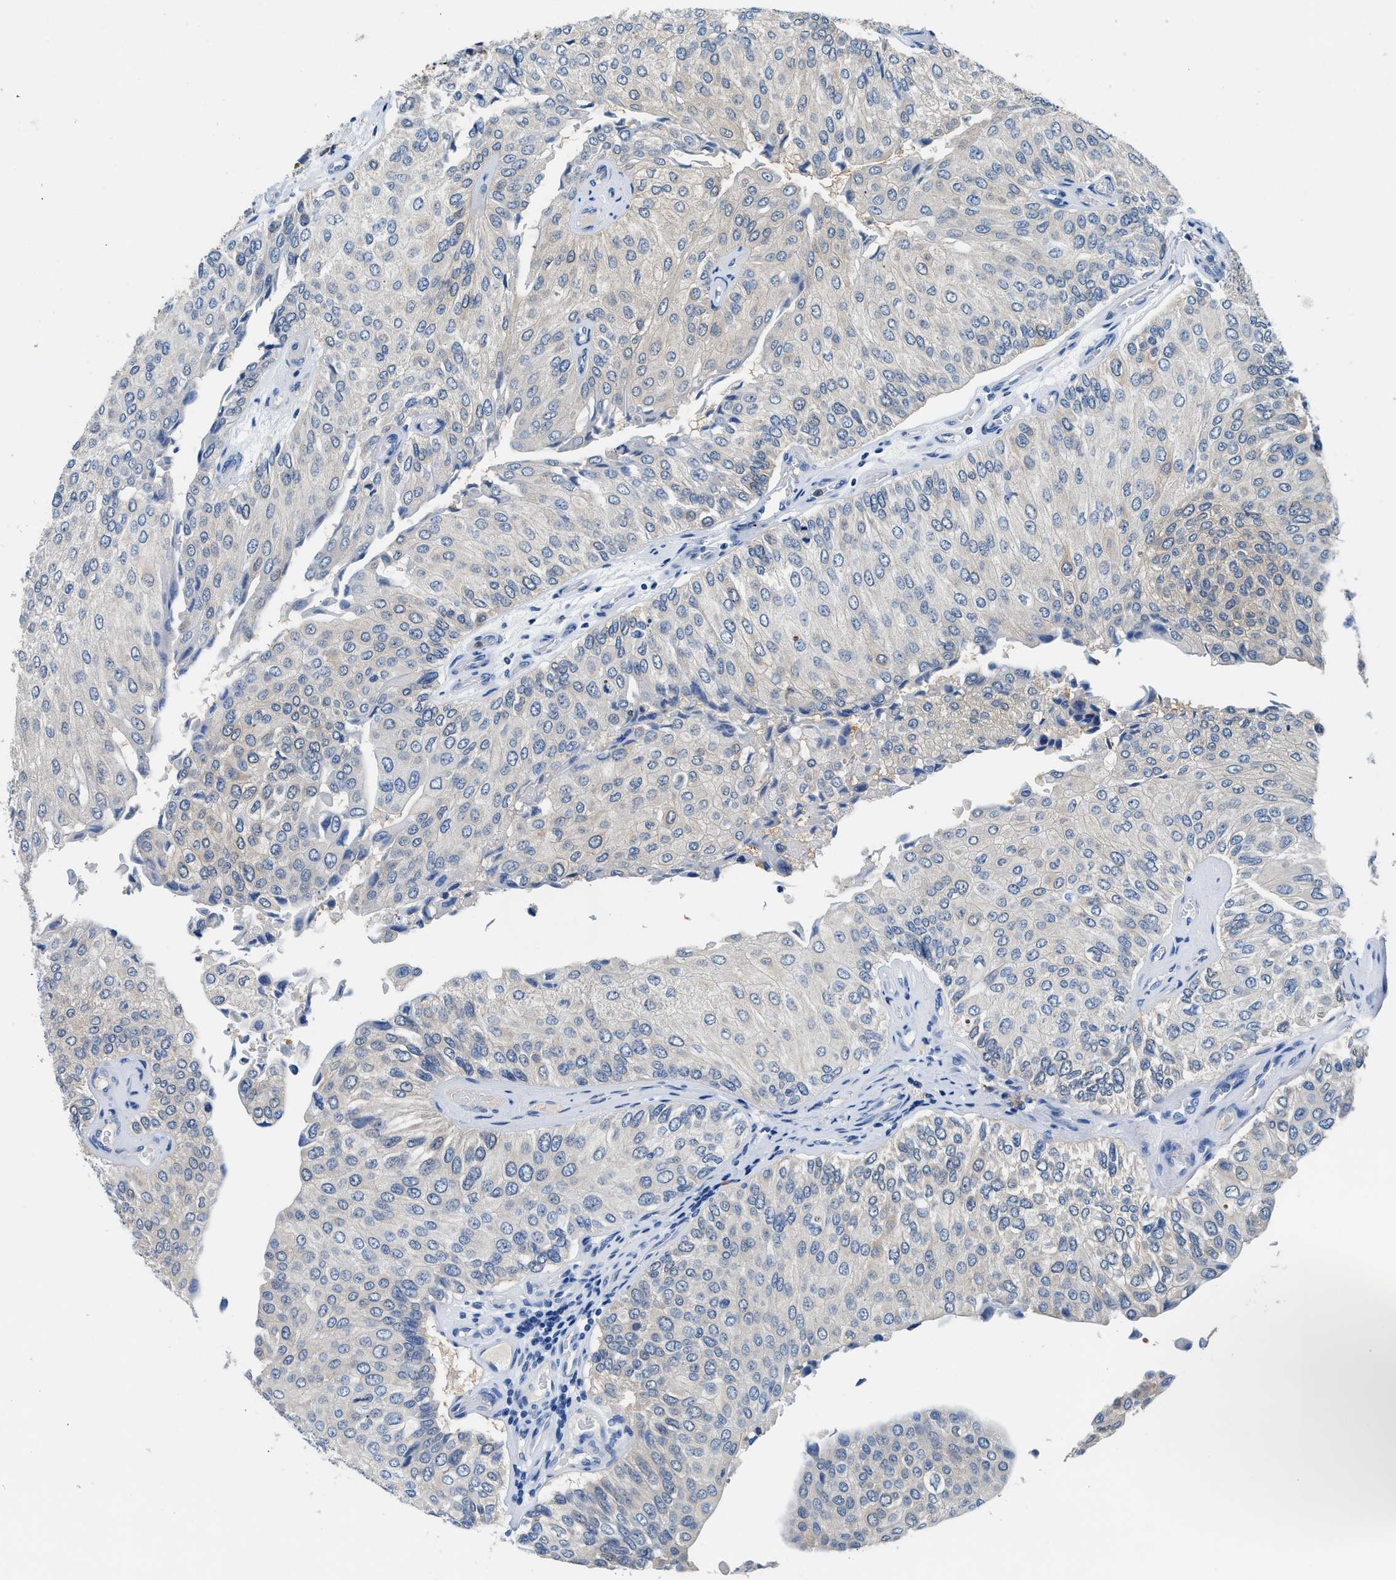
{"staining": {"intensity": "negative", "quantity": "none", "location": "none"}, "tissue": "urothelial cancer", "cell_type": "Tumor cells", "image_type": "cancer", "snomed": [{"axis": "morphology", "description": "Urothelial carcinoma, High grade"}, {"axis": "topography", "description": "Kidney"}, {"axis": "topography", "description": "Urinary bladder"}], "caption": "A high-resolution image shows immunohistochemistry (IHC) staining of urothelial cancer, which shows no significant expression in tumor cells. (Brightfield microscopy of DAB (3,3'-diaminobenzidine) IHC at high magnification).", "gene": "FADS6", "patient": {"sex": "male", "age": 77}}